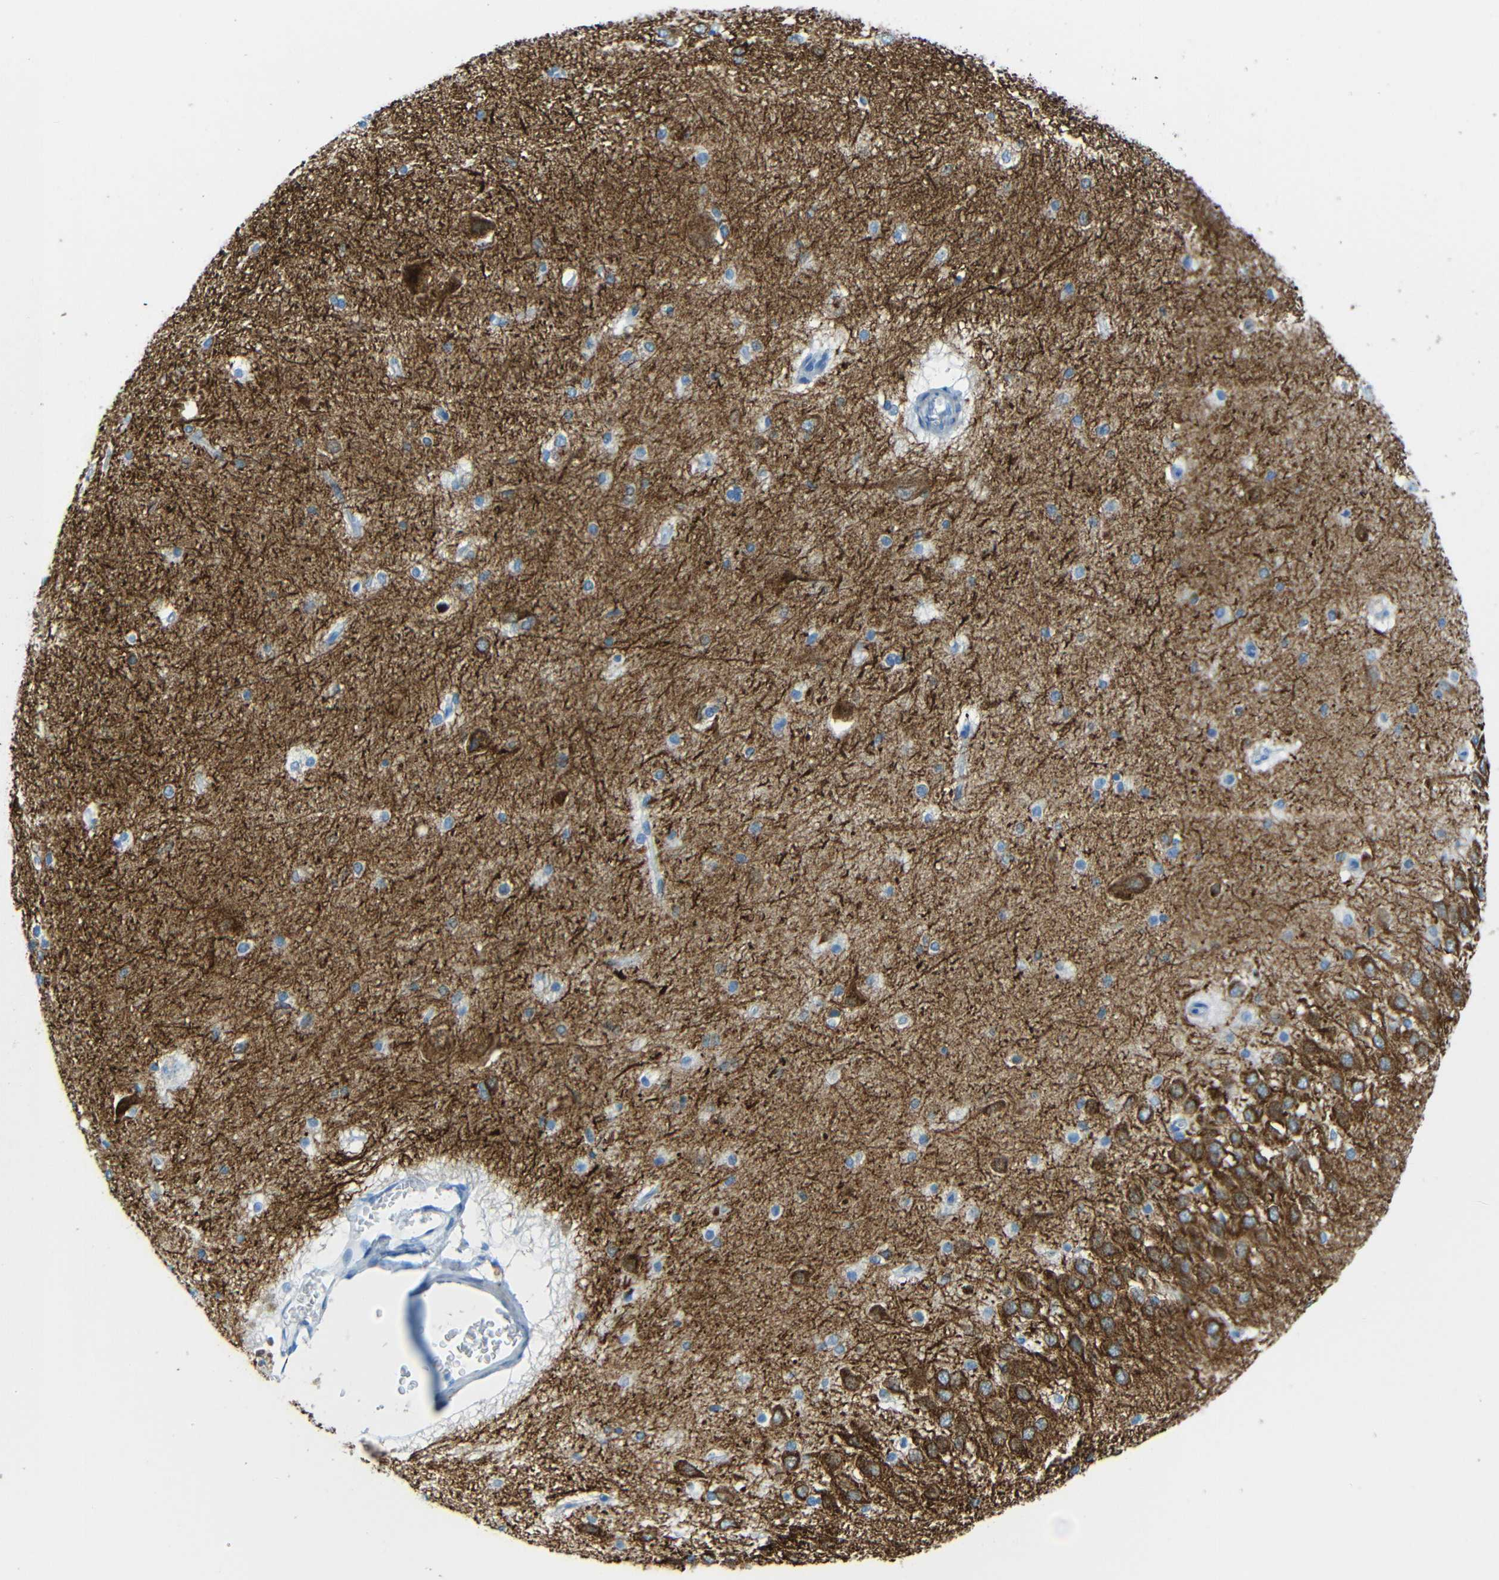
{"staining": {"intensity": "negative", "quantity": "none", "location": "none"}, "tissue": "hippocampus", "cell_type": "Glial cells", "image_type": "normal", "snomed": [{"axis": "morphology", "description": "Normal tissue, NOS"}, {"axis": "topography", "description": "Hippocampus"}], "caption": "High power microscopy image of an IHC photomicrograph of benign hippocampus, revealing no significant positivity in glial cells.", "gene": "TUBB4B", "patient": {"sex": "female", "age": 19}}